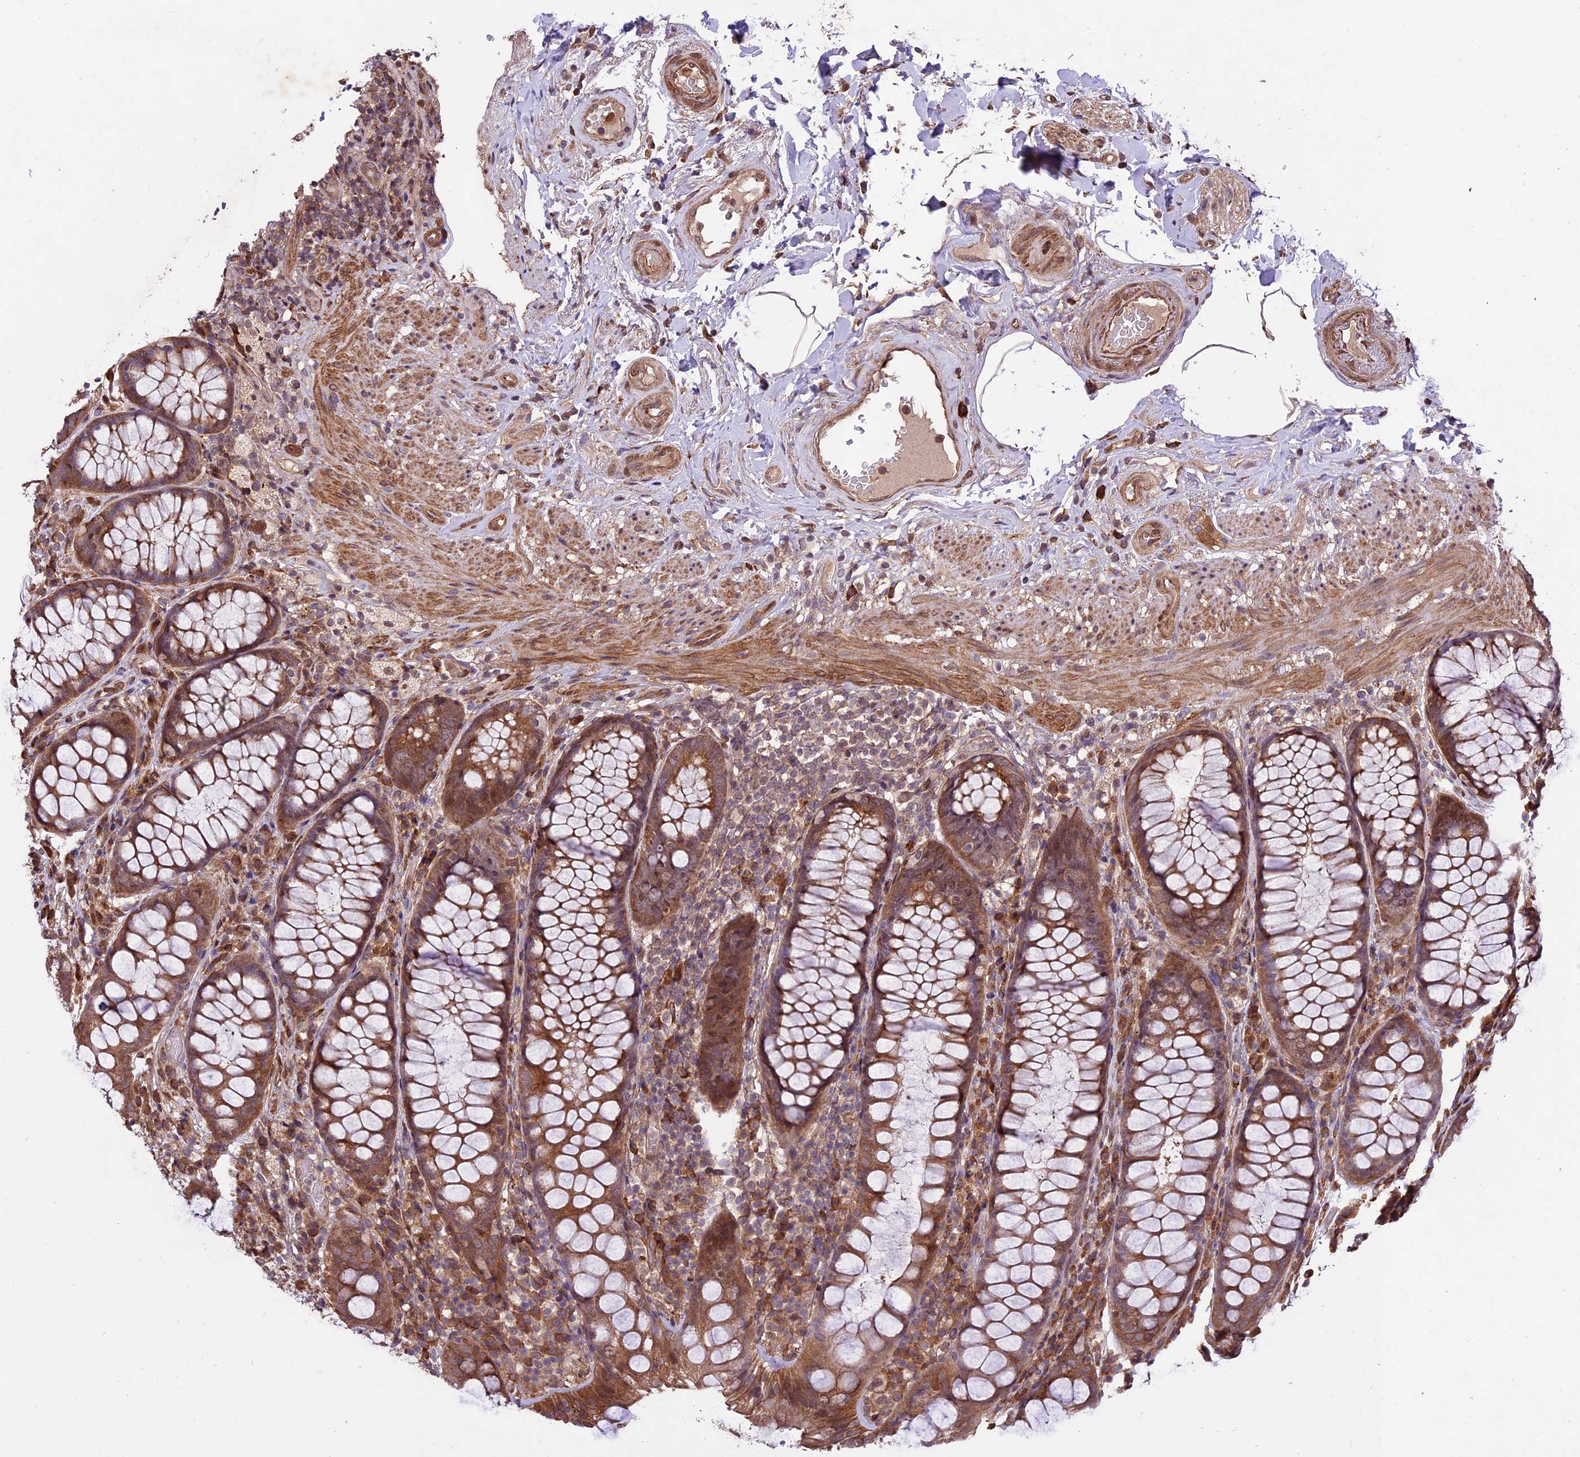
{"staining": {"intensity": "moderate", "quantity": ">75%", "location": "cytoplasmic/membranous"}, "tissue": "rectum", "cell_type": "Glandular cells", "image_type": "normal", "snomed": [{"axis": "morphology", "description": "Normal tissue, NOS"}, {"axis": "topography", "description": "Rectum"}], "caption": "Immunohistochemistry (IHC) staining of unremarkable rectum, which exhibits medium levels of moderate cytoplasmic/membranous positivity in about >75% of glandular cells indicating moderate cytoplasmic/membranous protein positivity. The staining was performed using DAB (brown) for protein detection and nuclei were counterstained in hematoxylin (blue).", "gene": "HDAC5", "patient": {"sex": "male", "age": 83}}